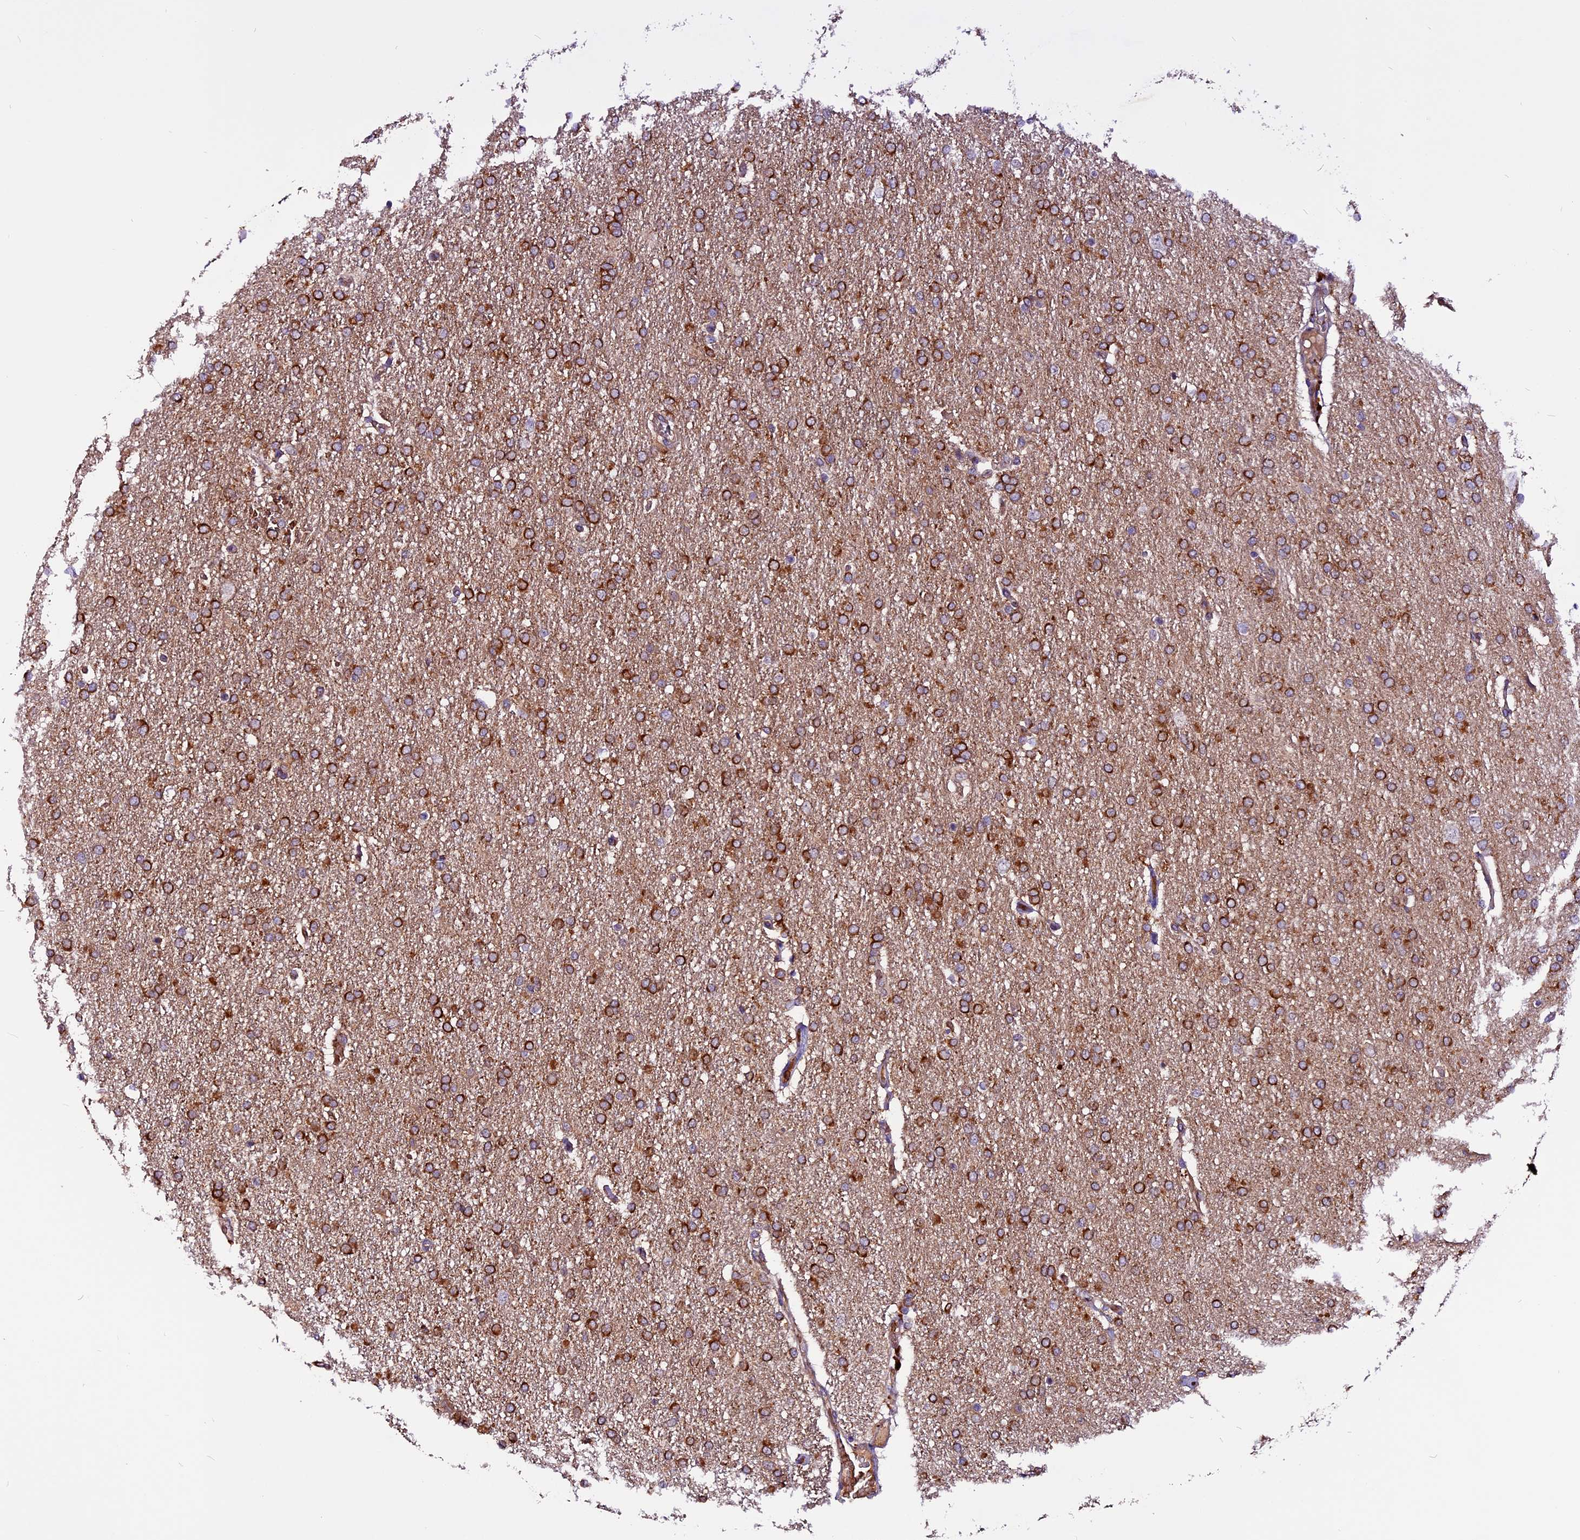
{"staining": {"intensity": "strong", "quantity": ">75%", "location": "cytoplasmic/membranous"}, "tissue": "glioma", "cell_type": "Tumor cells", "image_type": "cancer", "snomed": [{"axis": "morphology", "description": "Glioma, malignant, High grade"}, {"axis": "topography", "description": "Brain"}], "caption": "Human malignant glioma (high-grade) stained with a brown dye exhibits strong cytoplasmic/membranous positive expression in approximately >75% of tumor cells.", "gene": "RINL", "patient": {"sex": "male", "age": 72}}